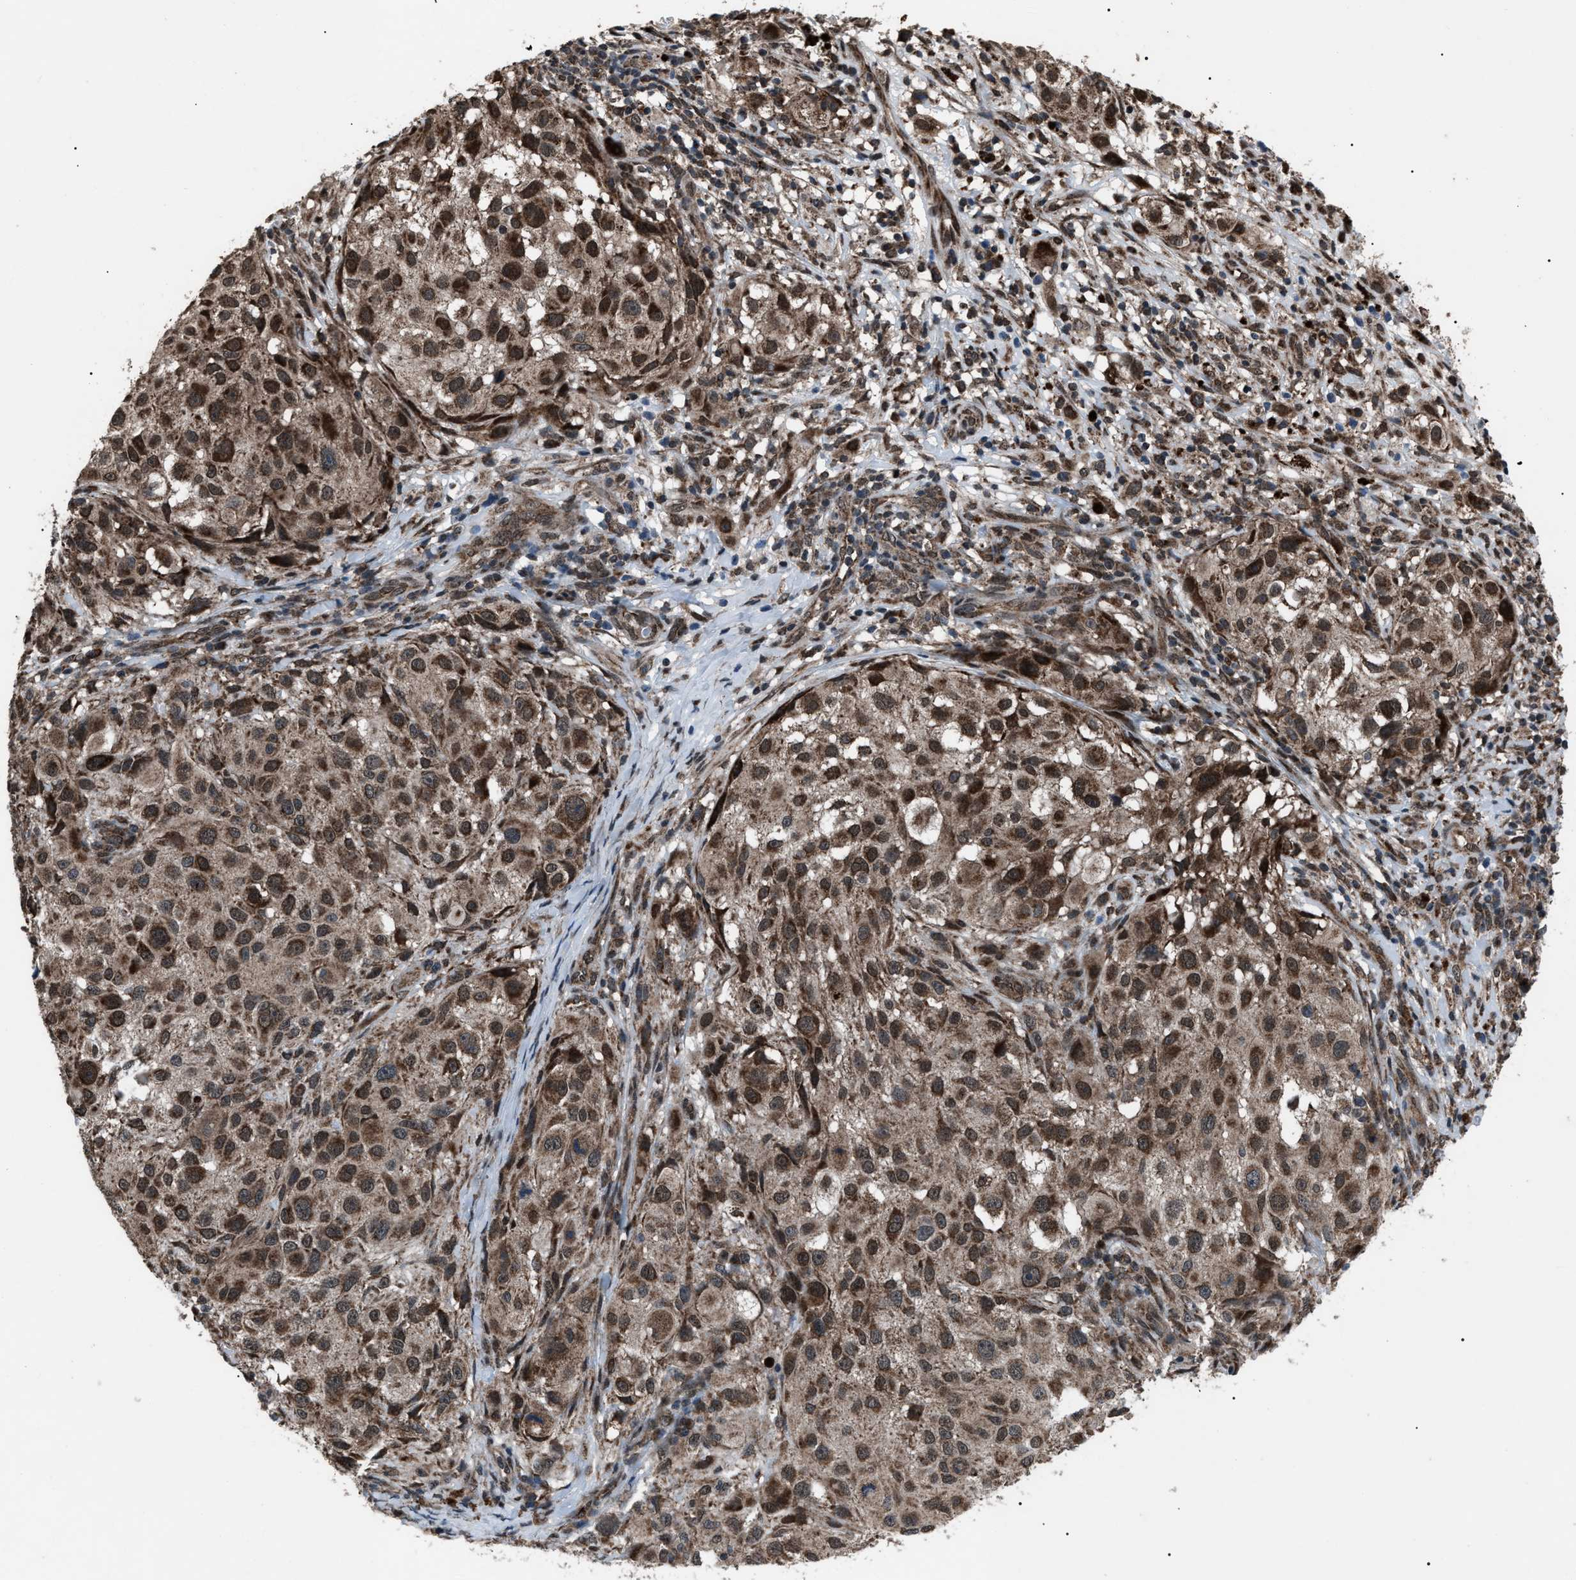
{"staining": {"intensity": "moderate", "quantity": ">75%", "location": "cytoplasmic/membranous"}, "tissue": "melanoma", "cell_type": "Tumor cells", "image_type": "cancer", "snomed": [{"axis": "morphology", "description": "Necrosis, NOS"}, {"axis": "morphology", "description": "Malignant melanoma, NOS"}, {"axis": "topography", "description": "Skin"}], "caption": "A brown stain shows moderate cytoplasmic/membranous positivity of a protein in malignant melanoma tumor cells.", "gene": "ZFAND2A", "patient": {"sex": "female", "age": 87}}